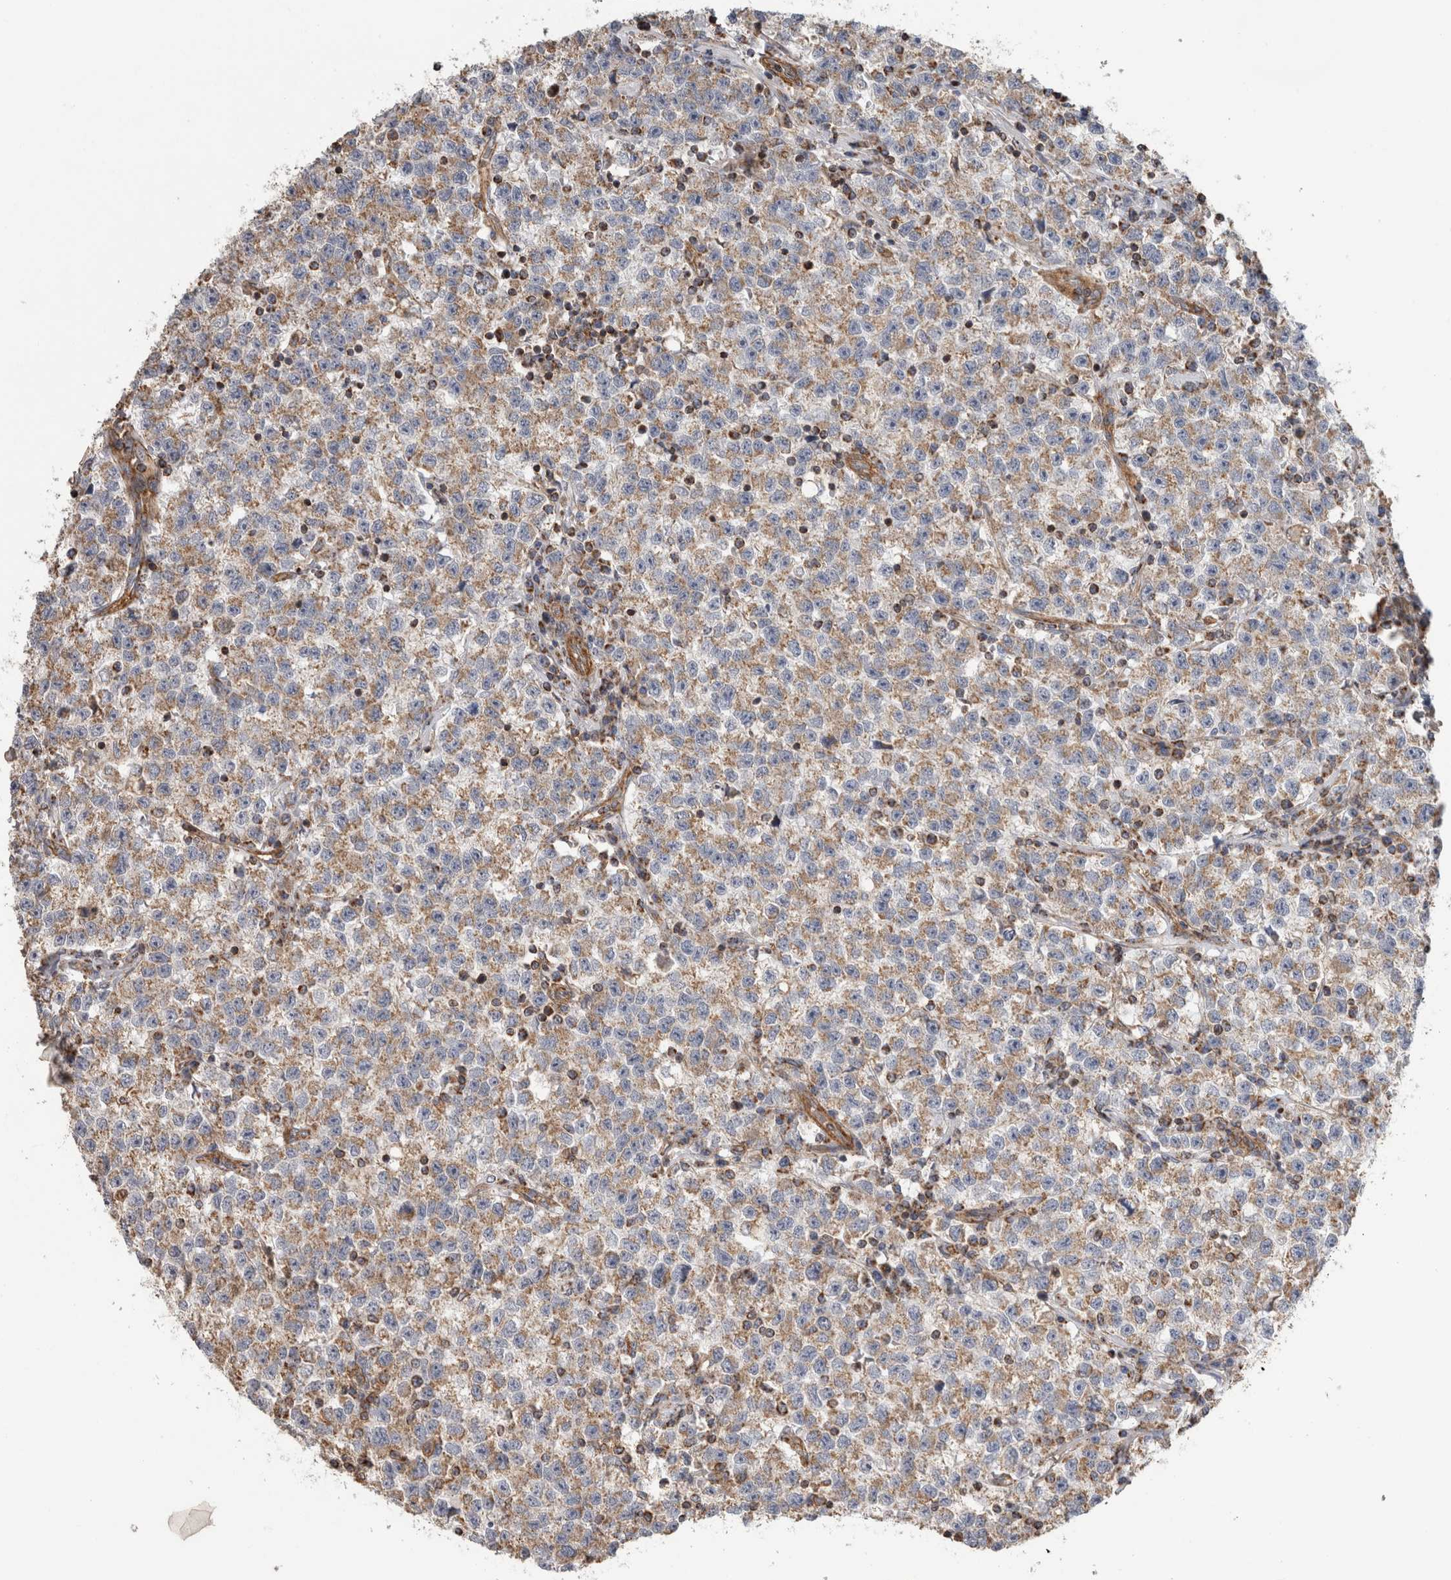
{"staining": {"intensity": "weak", "quantity": ">75%", "location": "cytoplasmic/membranous"}, "tissue": "testis cancer", "cell_type": "Tumor cells", "image_type": "cancer", "snomed": [{"axis": "morphology", "description": "Seminoma, NOS"}, {"axis": "topography", "description": "Testis"}], "caption": "A low amount of weak cytoplasmic/membranous positivity is appreciated in approximately >75% of tumor cells in seminoma (testis) tissue.", "gene": "SFXN2", "patient": {"sex": "male", "age": 22}}